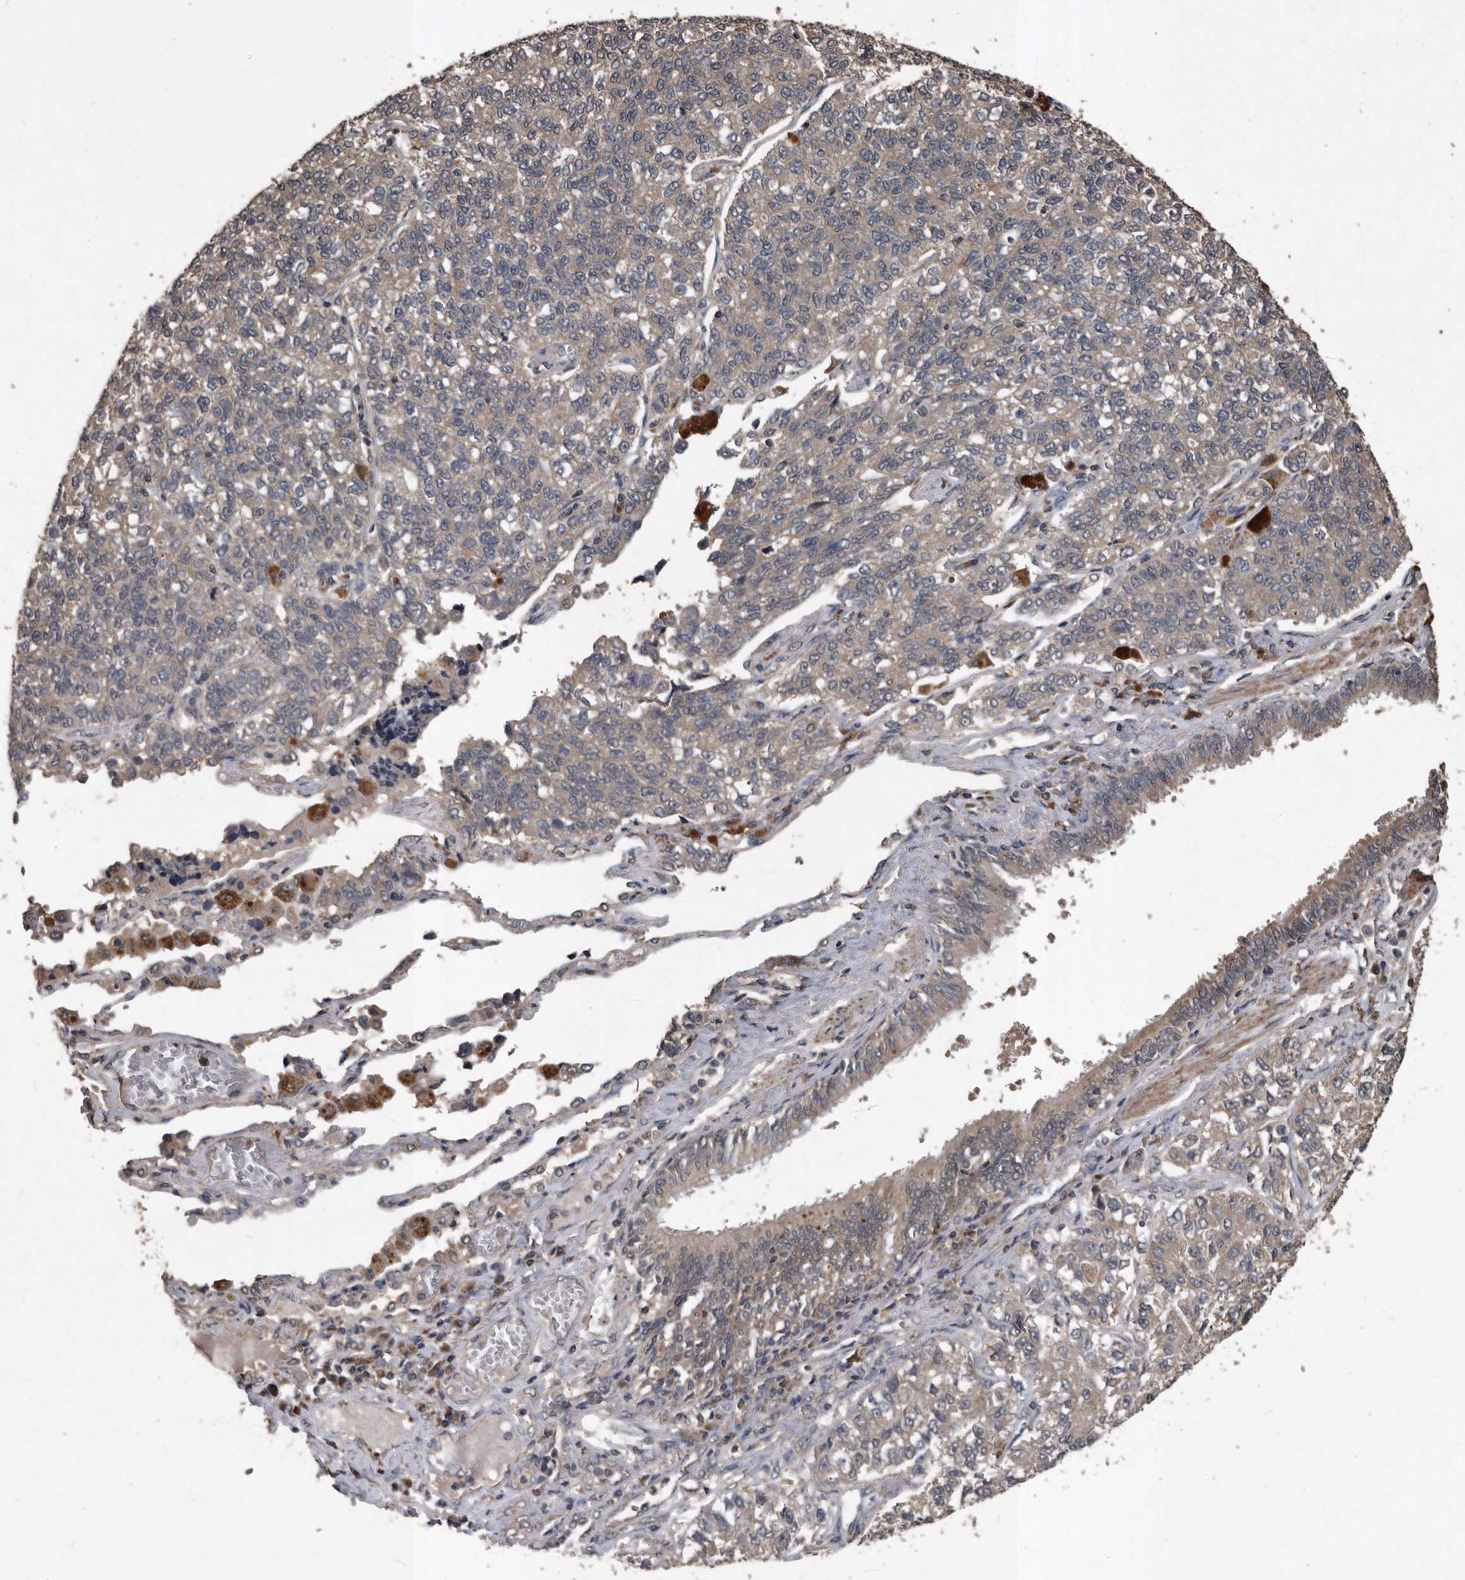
{"staining": {"intensity": "weak", "quantity": "<25%", "location": "cytoplasmic/membranous"}, "tissue": "lung cancer", "cell_type": "Tumor cells", "image_type": "cancer", "snomed": [{"axis": "morphology", "description": "Adenocarcinoma, NOS"}, {"axis": "topography", "description": "Lung"}], "caption": "Immunohistochemical staining of human lung adenocarcinoma shows no significant positivity in tumor cells. (Stains: DAB IHC with hematoxylin counter stain, Microscopy: brightfield microscopy at high magnification).", "gene": "NRBP1", "patient": {"sex": "male", "age": 49}}